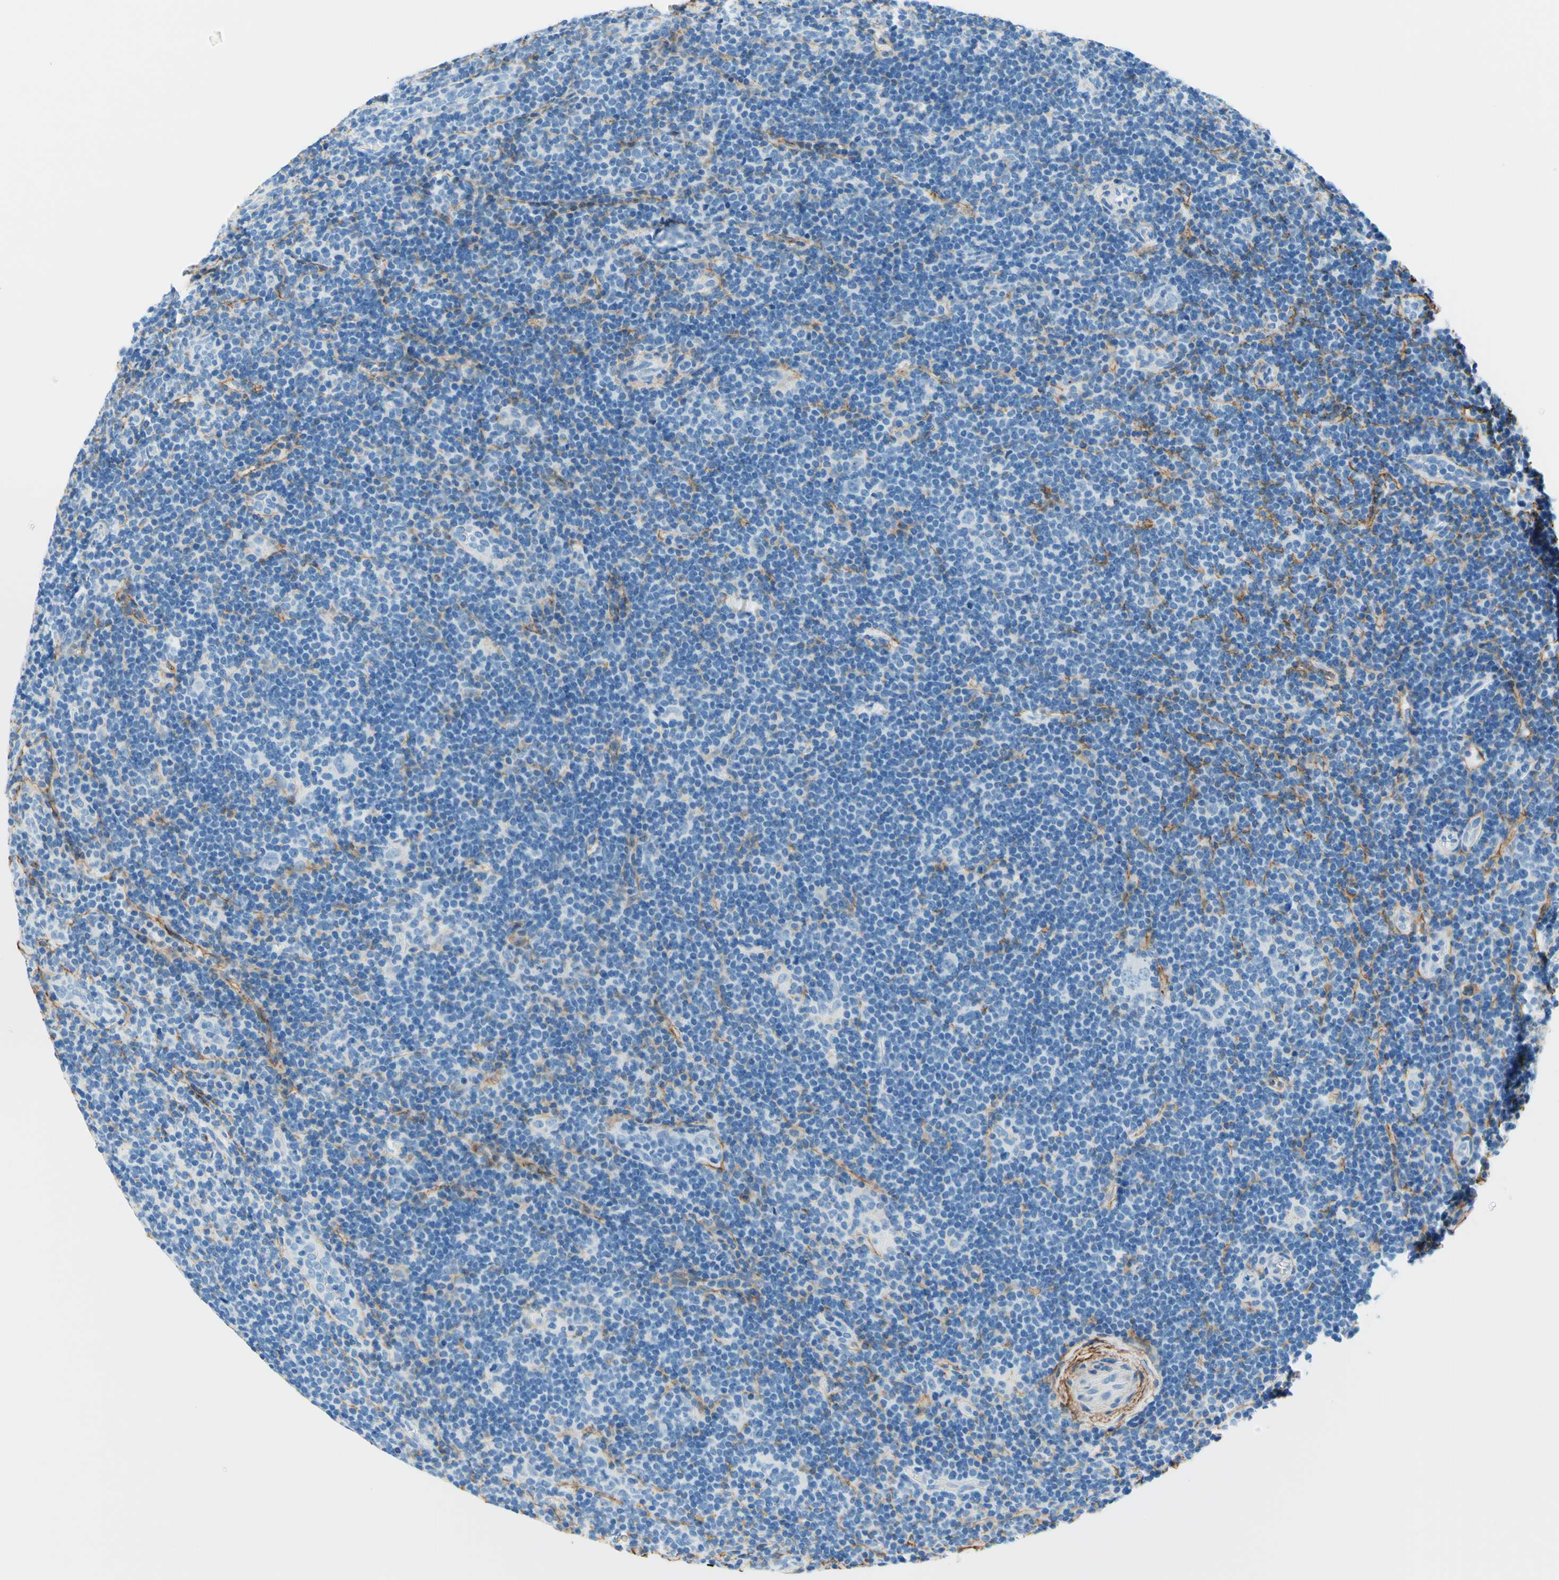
{"staining": {"intensity": "negative", "quantity": "none", "location": "none"}, "tissue": "lymphoma", "cell_type": "Tumor cells", "image_type": "cancer", "snomed": [{"axis": "morphology", "description": "Hodgkin's disease, NOS"}, {"axis": "topography", "description": "Lymph node"}], "caption": "Tumor cells are negative for brown protein staining in Hodgkin's disease.", "gene": "MFAP5", "patient": {"sex": "female", "age": 57}}